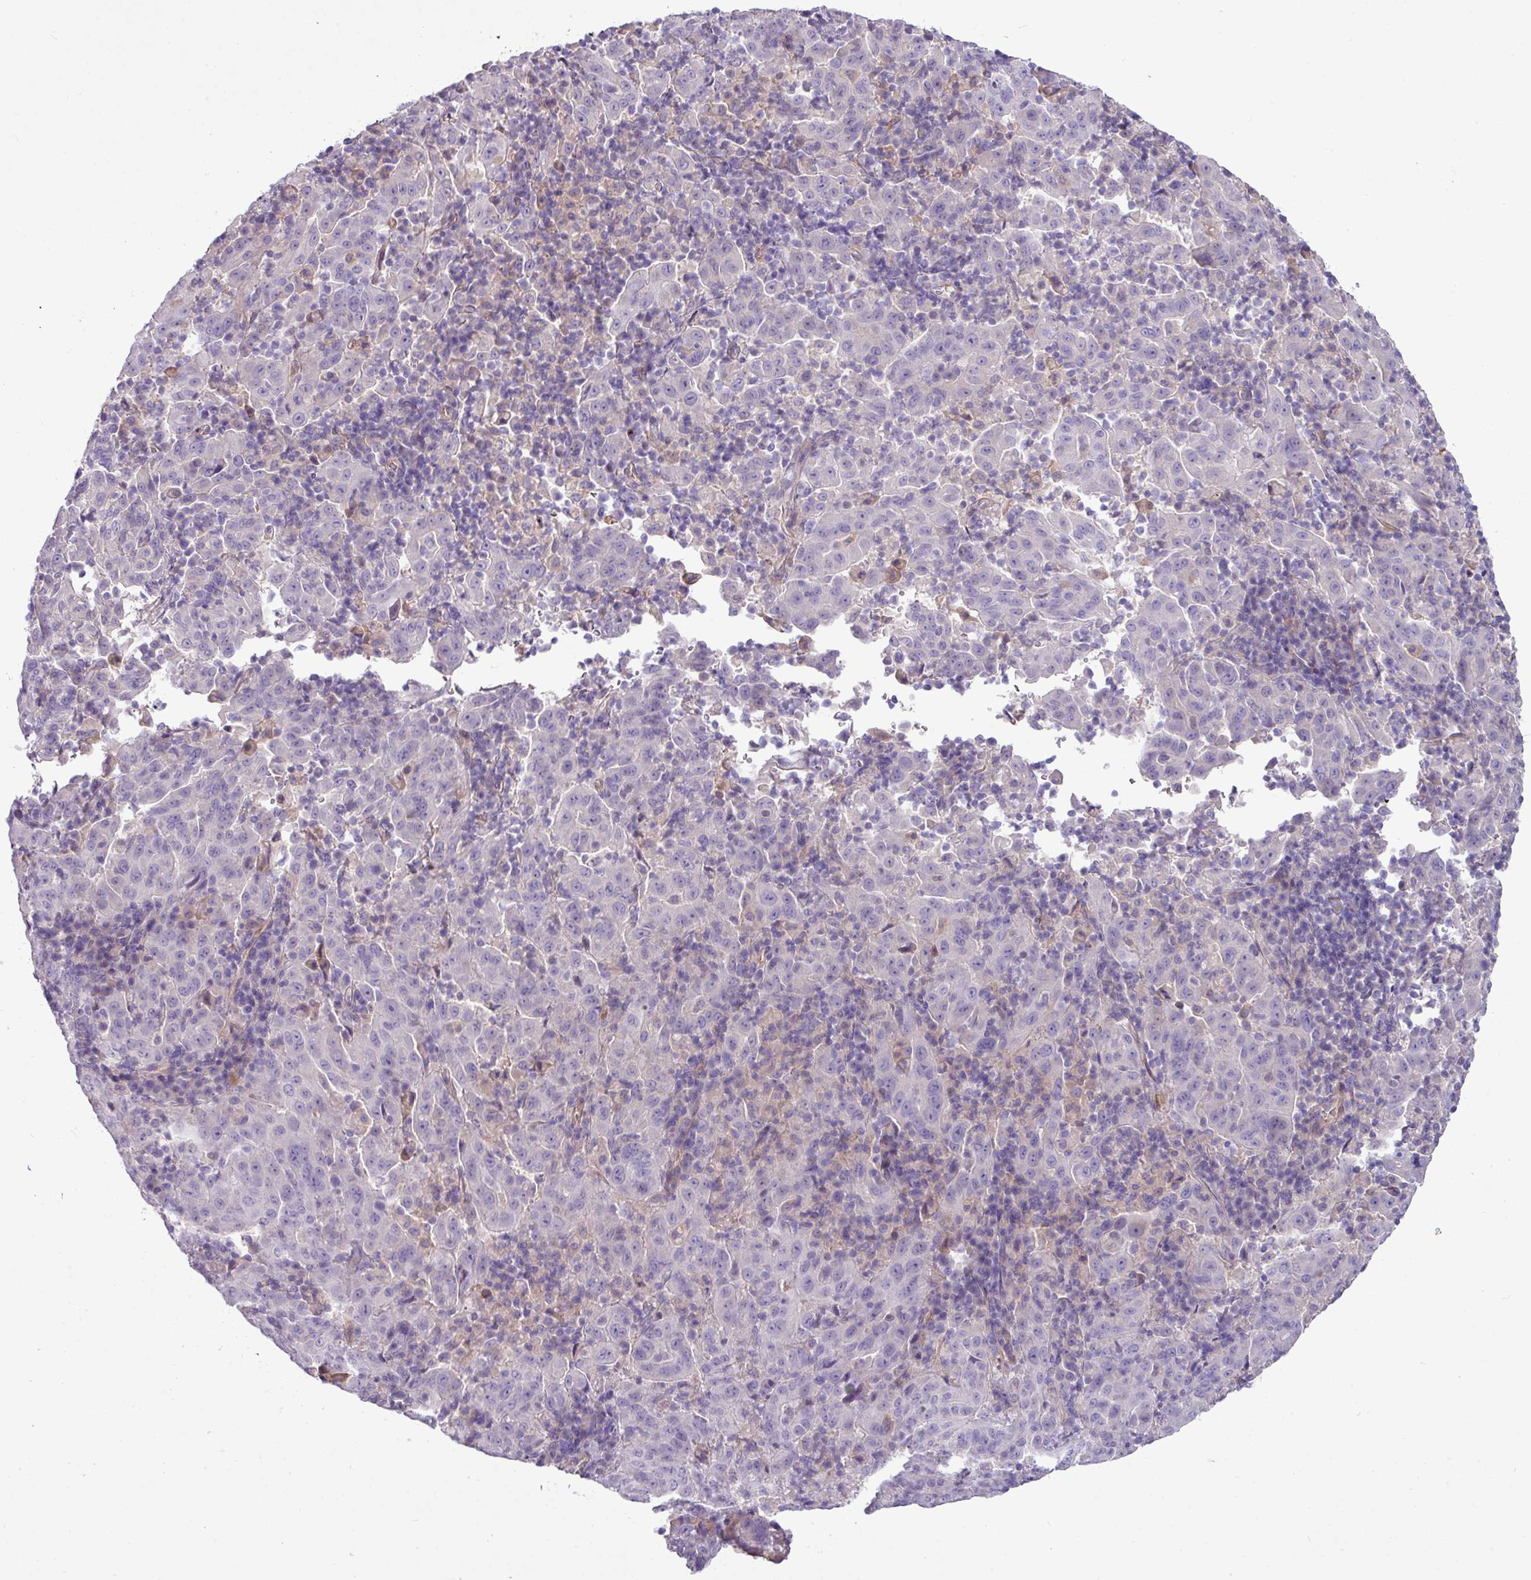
{"staining": {"intensity": "negative", "quantity": "none", "location": "none"}, "tissue": "pancreatic cancer", "cell_type": "Tumor cells", "image_type": "cancer", "snomed": [{"axis": "morphology", "description": "Adenocarcinoma, NOS"}, {"axis": "topography", "description": "Pancreas"}], "caption": "This is an IHC micrograph of adenocarcinoma (pancreatic). There is no expression in tumor cells.", "gene": "KIRREL3", "patient": {"sex": "male", "age": 63}}